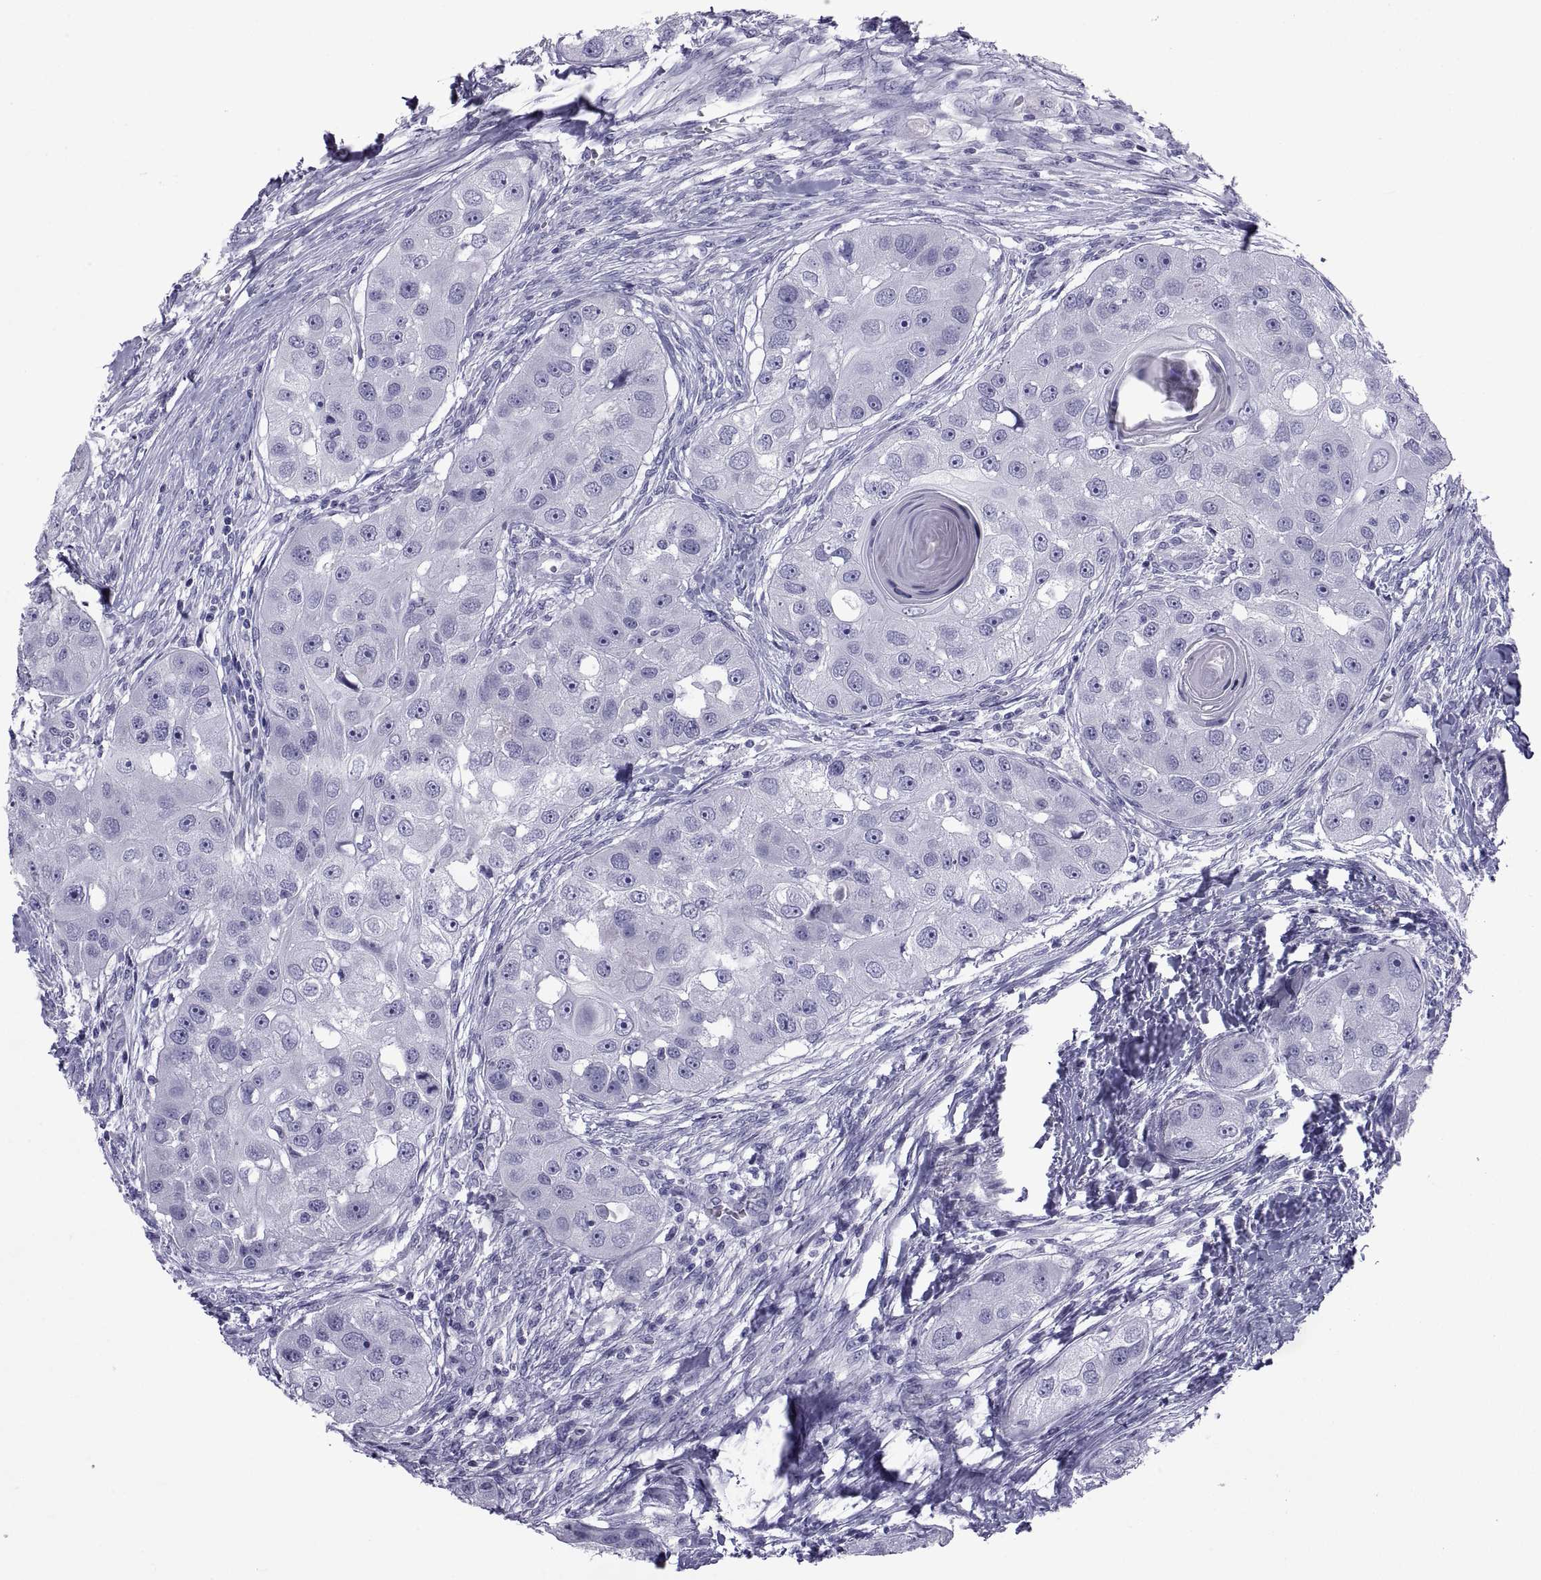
{"staining": {"intensity": "negative", "quantity": "none", "location": "none"}, "tissue": "head and neck cancer", "cell_type": "Tumor cells", "image_type": "cancer", "snomed": [{"axis": "morphology", "description": "Squamous cell carcinoma, NOS"}, {"axis": "topography", "description": "Head-Neck"}], "caption": "DAB immunohistochemical staining of human head and neck squamous cell carcinoma reveals no significant positivity in tumor cells. (DAB (3,3'-diaminobenzidine) IHC, high magnification).", "gene": "NPTX2", "patient": {"sex": "male", "age": 51}}